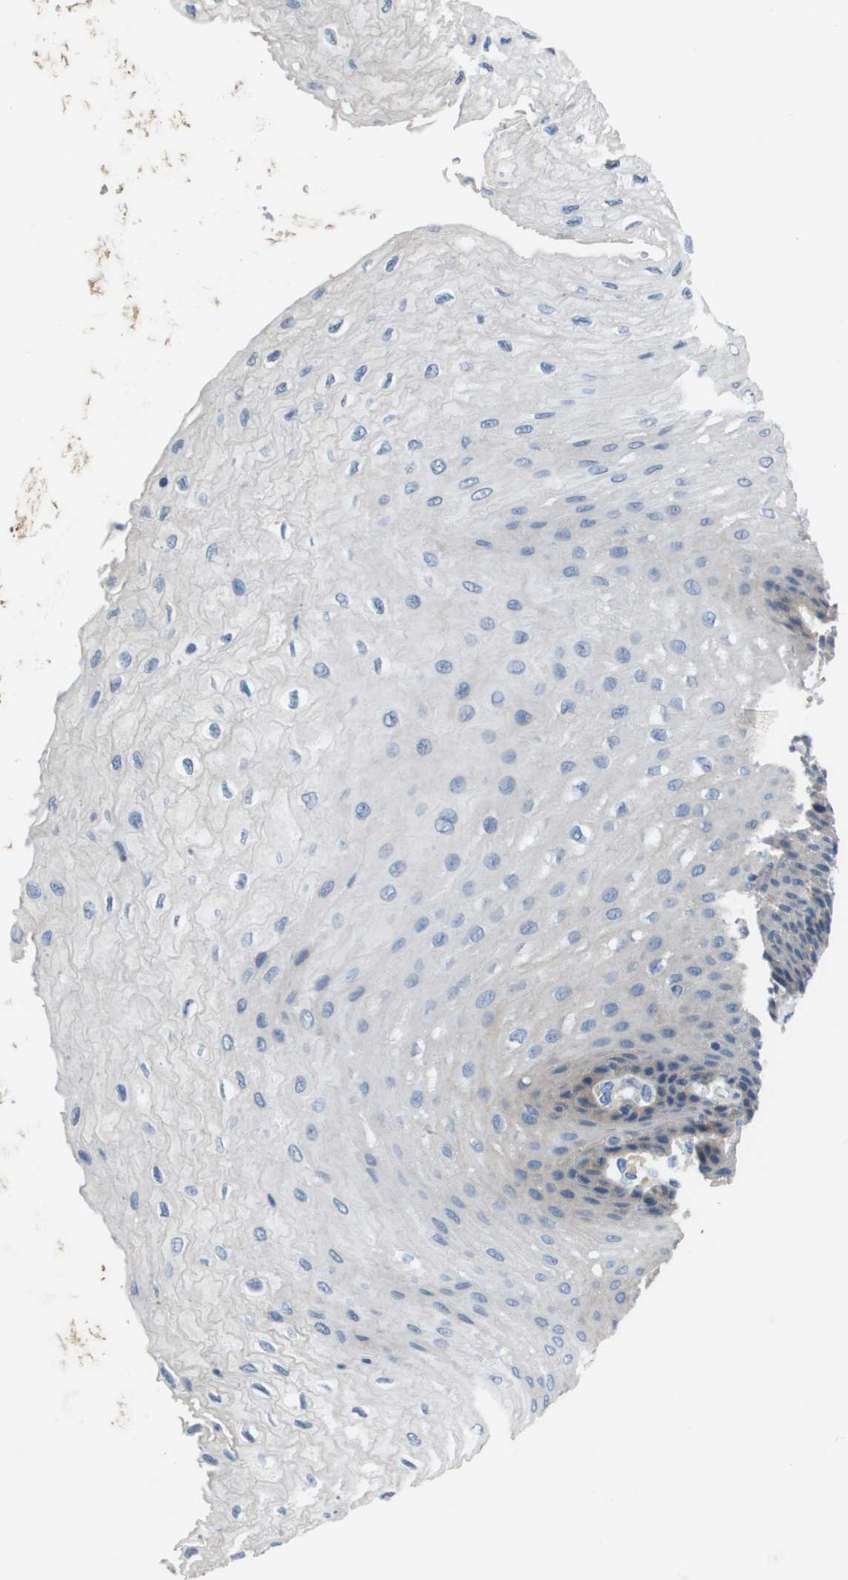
{"staining": {"intensity": "weak", "quantity": "<25%", "location": "cytoplasmic/membranous"}, "tissue": "esophagus", "cell_type": "Squamous epithelial cells", "image_type": "normal", "snomed": [{"axis": "morphology", "description": "Normal tissue, NOS"}, {"axis": "topography", "description": "Esophagus"}], "caption": "High magnification brightfield microscopy of unremarkable esophagus stained with DAB (3,3'-diaminobenzidine) (brown) and counterstained with hematoxylin (blue): squamous epithelial cells show no significant staining.", "gene": "NCS1", "patient": {"sex": "female", "age": 72}}